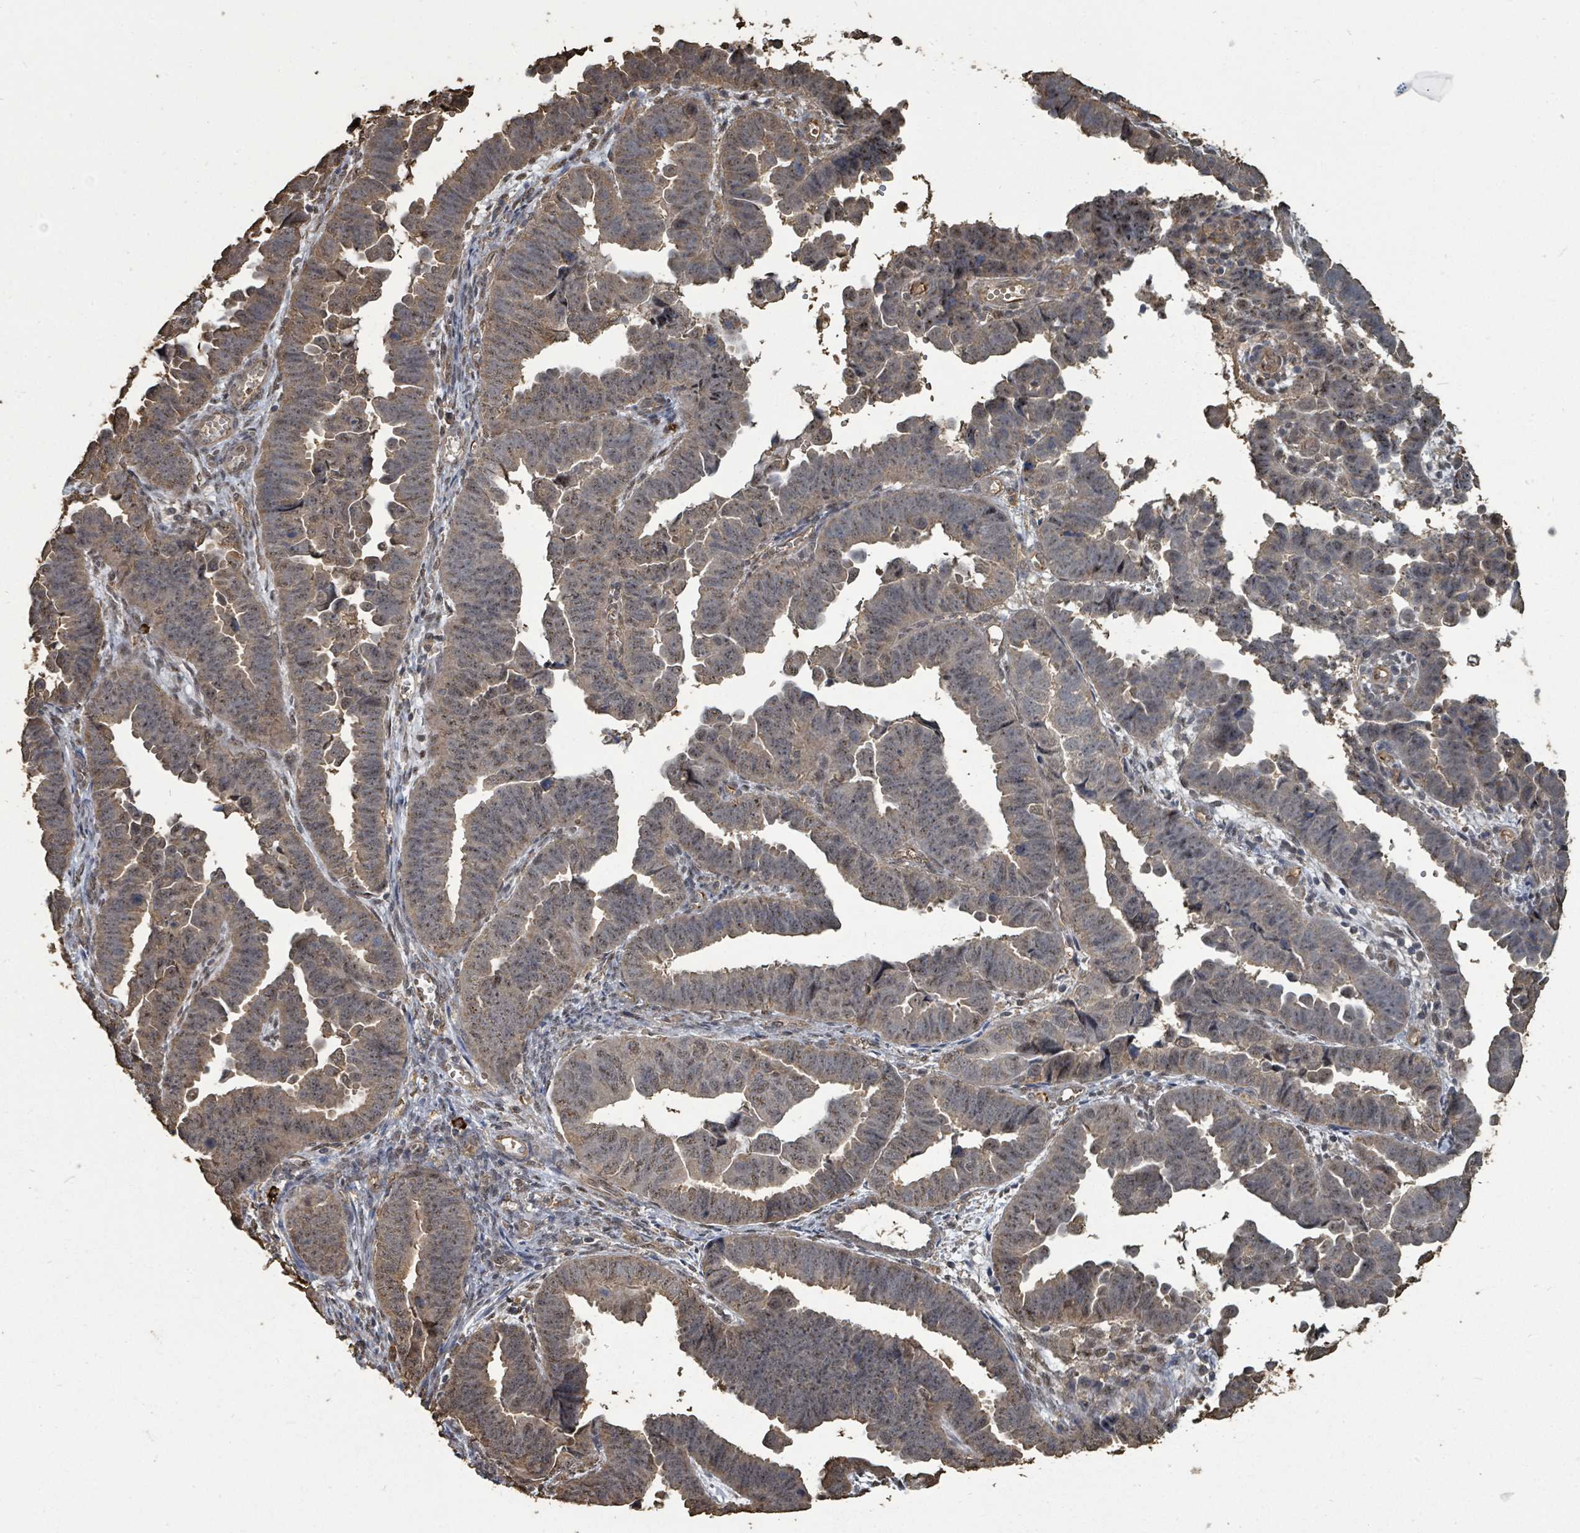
{"staining": {"intensity": "weak", "quantity": "25%-75%", "location": "cytoplasmic/membranous,nuclear"}, "tissue": "endometrial cancer", "cell_type": "Tumor cells", "image_type": "cancer", "snomed": [{"axis": "morphology", "description": "Adenocarcinoma, NOS"}, {"axis": "topography", "description": "Endometrium"}], "caption": "Weak cytoplasmic/membranous and nuclear positivity is appreciated in about 25%-75% of tumor cells in endometrial cancer (adenocarcinoma).", "gene": "C6orf52", "patient": {"sex": "female", "age": 75}}